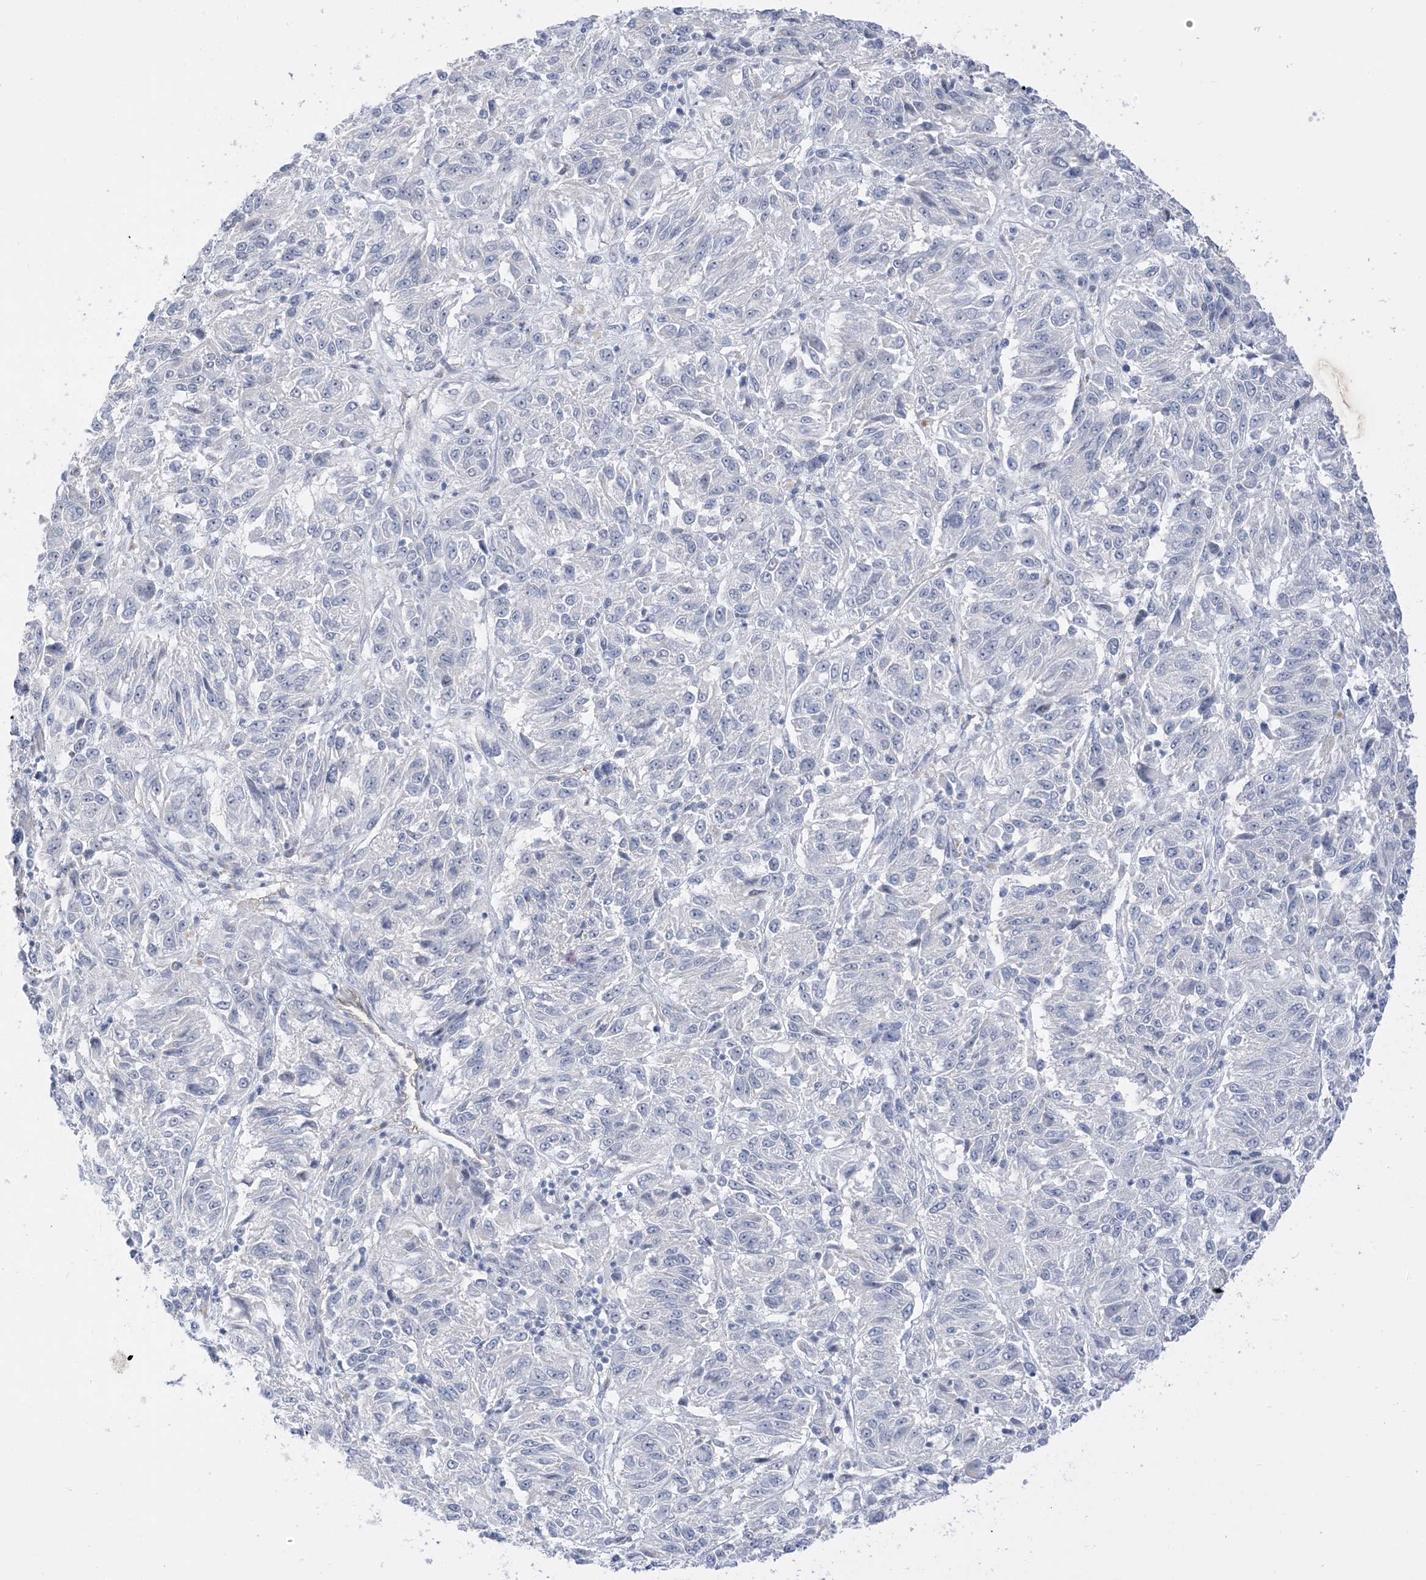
{"staining": {"intensity": "negative", "quantity": "none", "location": "none"}, "tissue": "melanoma", "cell_type": "Tumor cells", "image_type": "cancer", "snomed": [{"axis": "morphology", "description": "Malignant melanoma, Metastatic site"}, {"axis": "topography", "description": "Lung"}], "caption": "Immunohistochemistry histopathology image of human malignant melanoma (metastatic site) stained for a protein (brown), which reveals no expression in tumor cells.", "gene": "IL36B", "patient": {"sex": "male", "age": 64}}